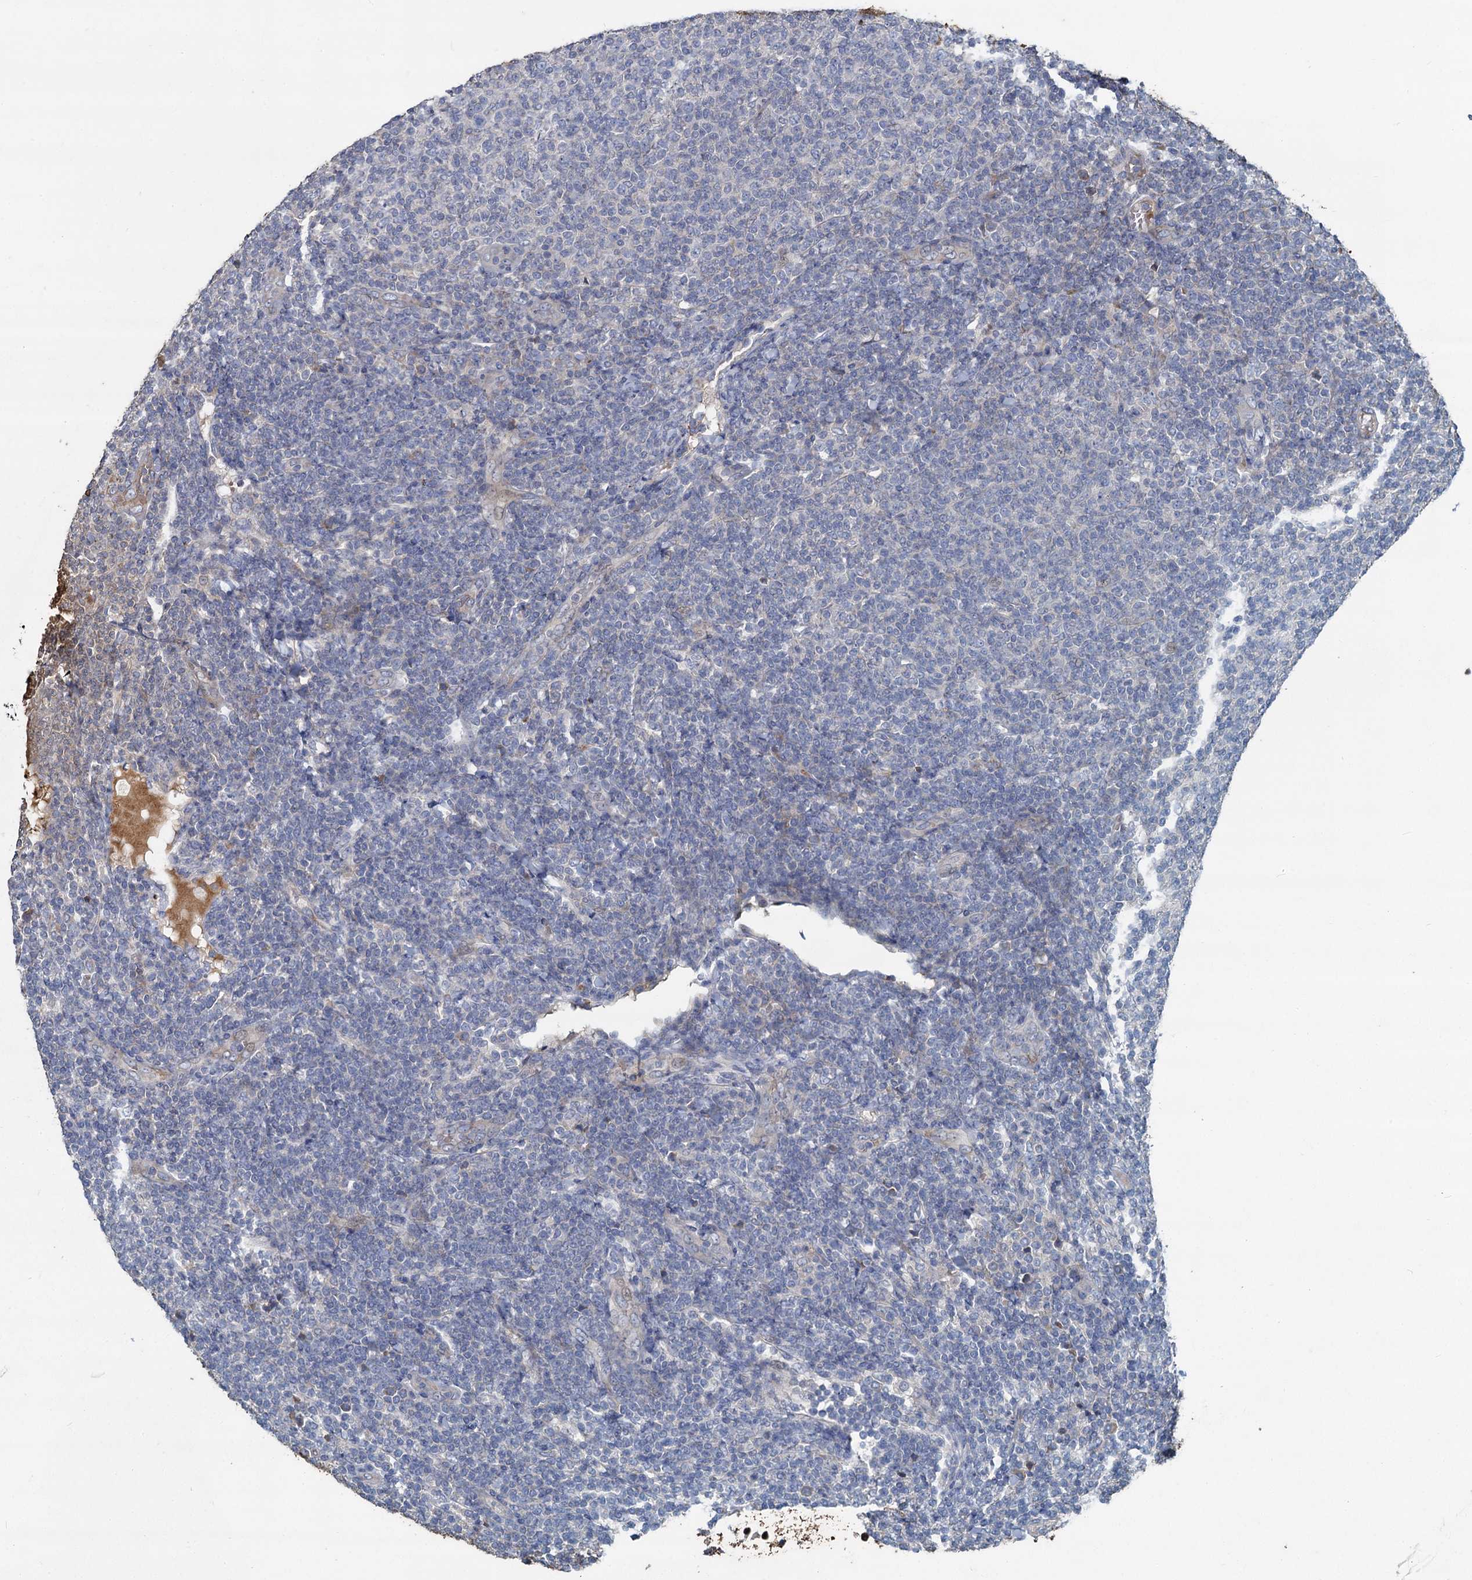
{"staining": {"intensity": "negative", "quantity": "none", "location": "none"}, "tissue": "lymphoma", "cell_type": "Tumor cells", "image_type": "cancer", "snomed": [{"axis": "morphology", "description": "Malignant lymphoma, non-Hodgkin's type, Low grade"}, {"axis": "topography", "description": "Lymph node"}], "caption": "Protein analysis of lymphoma shows no significant staining in tumor cells.", "gene": "TCTN2", "patient": {"sex": "male", "age": 66}}